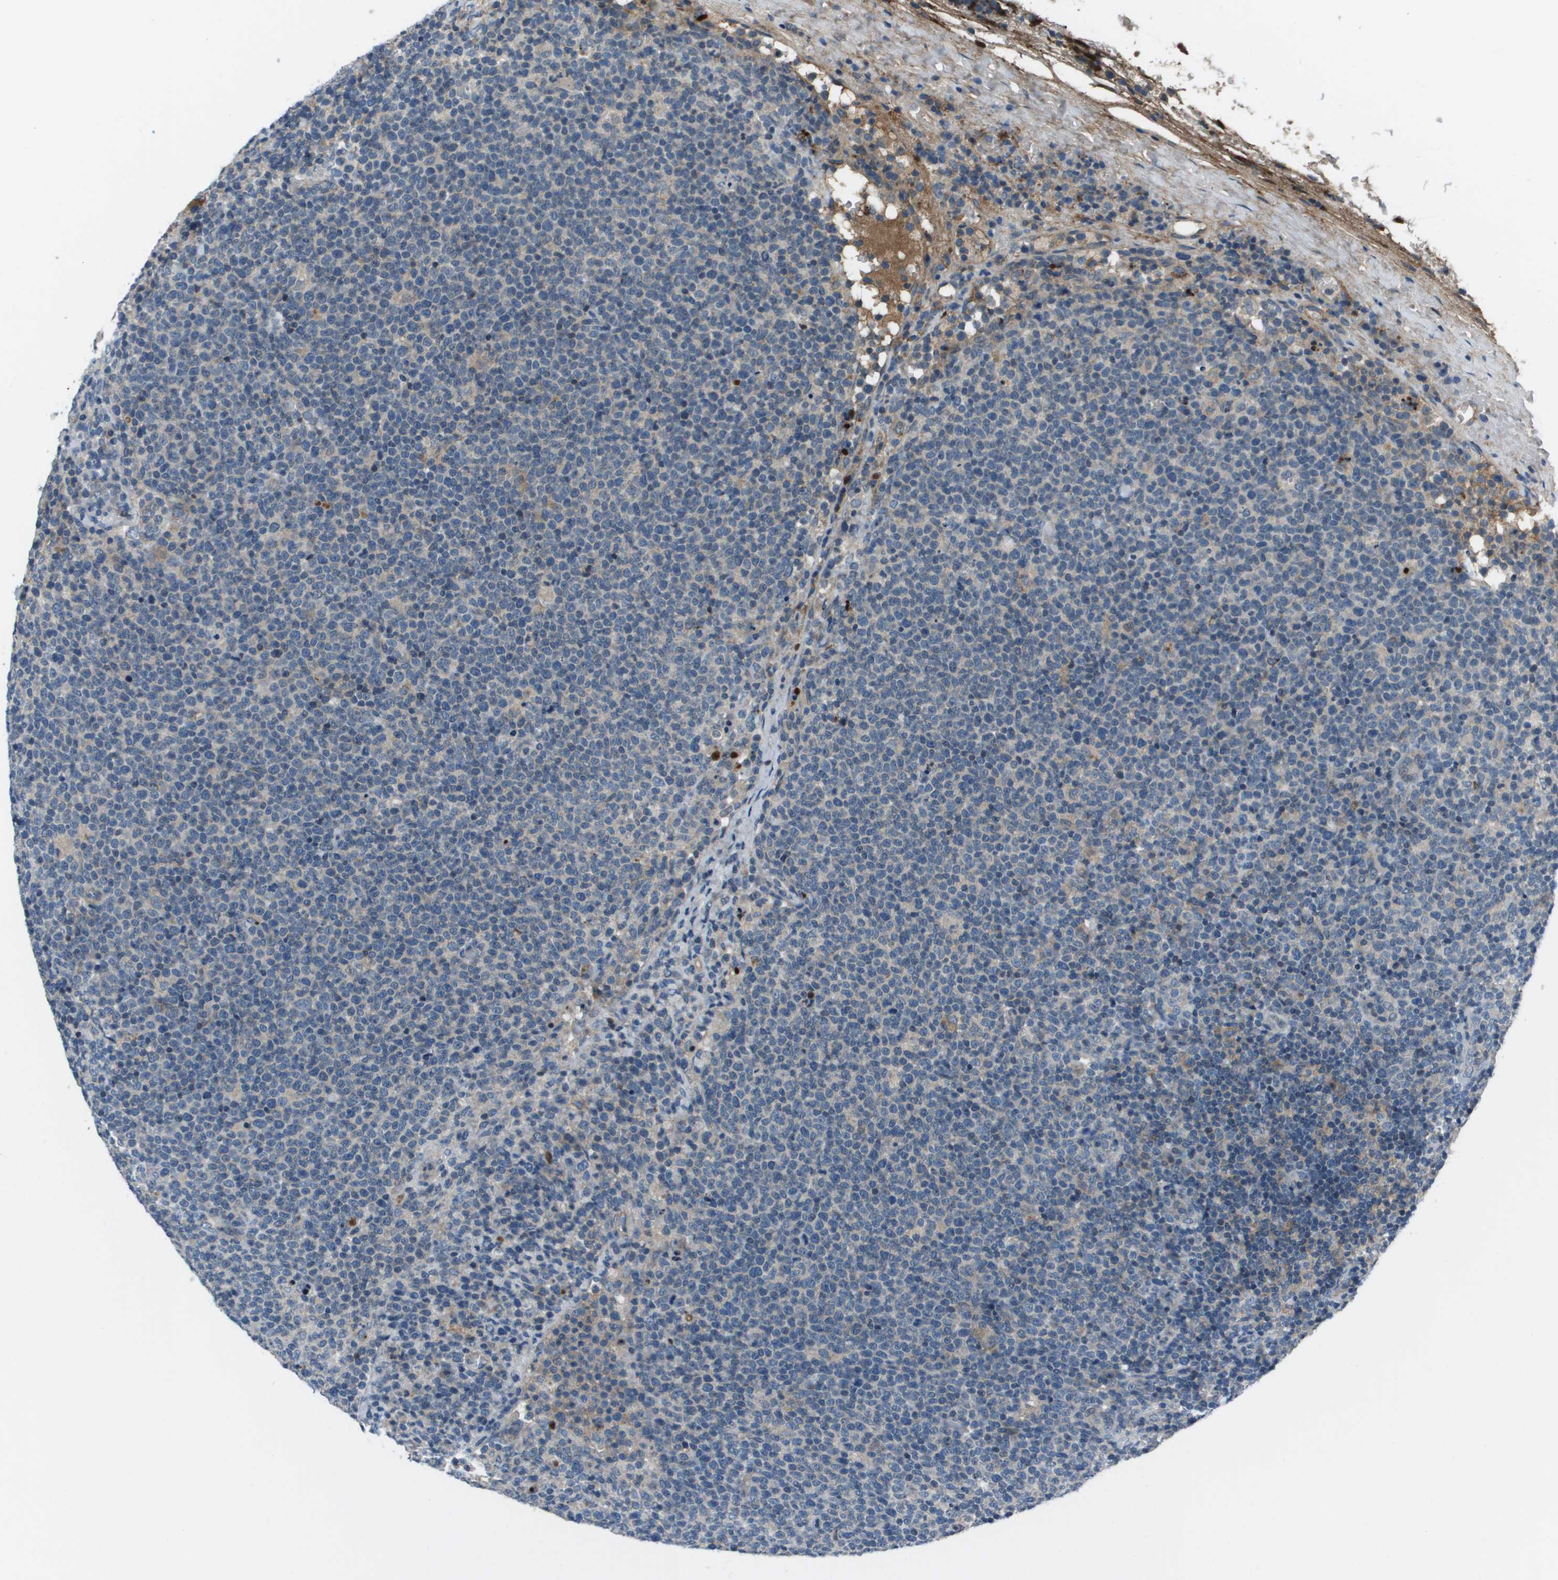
{"staining": {"intensity": "negative", "quantity": "none", "location": "none"}, "tissue": "lymphoma", "cell_type": "Tumor cells", "image_type": "cancer", "snomed": [{"axis": "morphology", "description": "Malignant lymphoma, non-Hodgkin's type, High grade"}, {"axis": "topography", "description": "Lymph node"}], "caption": "Immunohistochemical staining of human lymphoma exhibits no significant positivity in tumor cells. The staining is performed using DAB brown chromogen with nuclei counter-stained in using hematoxylin.", "gene": "PCOLCE", "patient": {"sex": "male", "age": 61}}